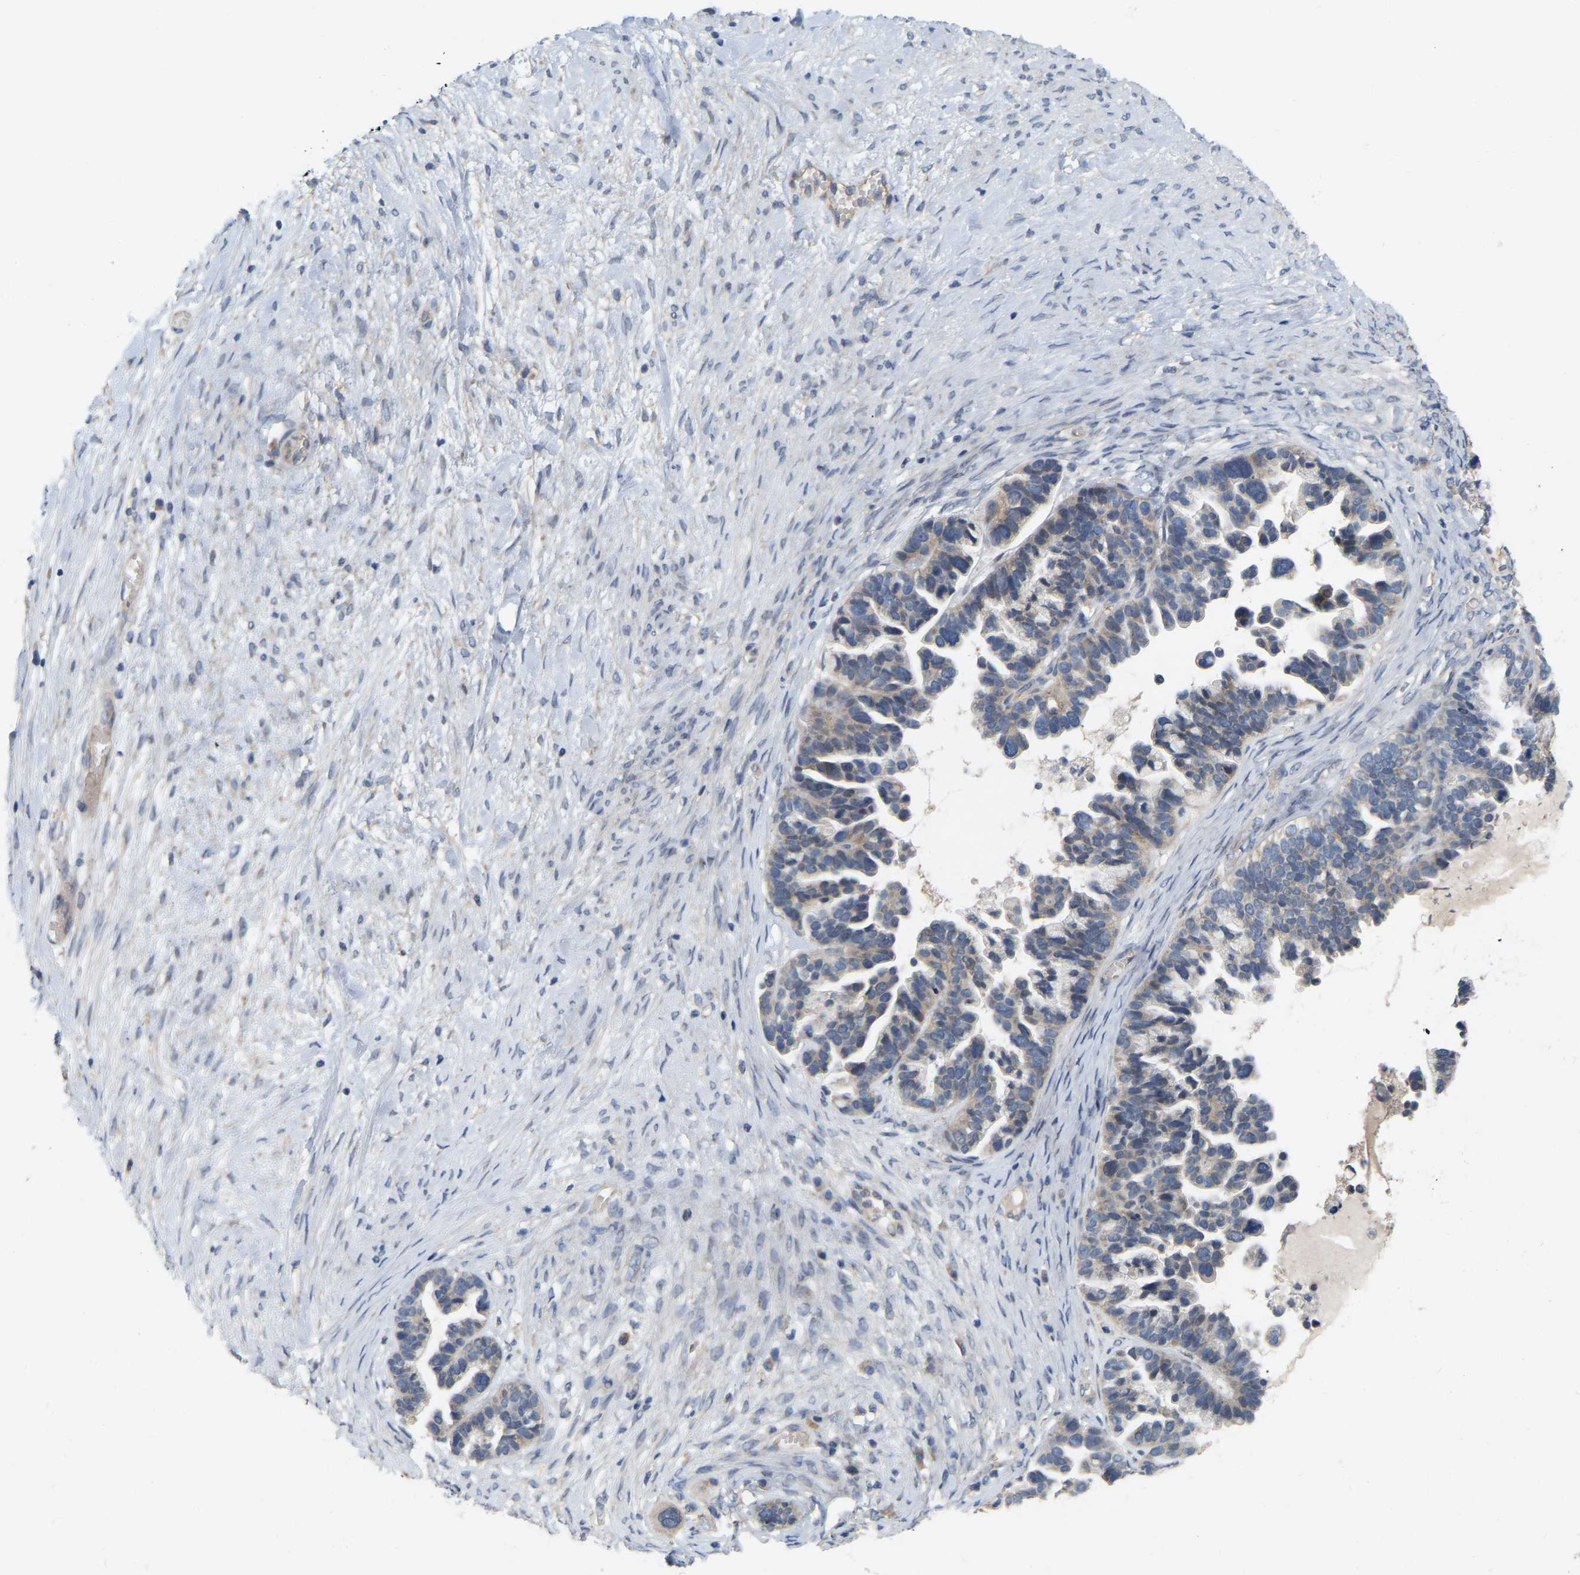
{"staining": {"intensity": "weak", "quantity": "25%-75%", "location": "cytoplasmic/membranous"}, "tissue": "ovarian cancer", "cell_type": "Tumor cells", "image_type": "cancer", "snomed": [{"axis": "morphology", "description": "Cystadenocarcinoma, serous, NOS"}, {"axis": "topography", "description": "Ovary"}], "caption": "Immunohistochemistry staining of ovarian cancer, which exhibits low levels of weak cytoplasmic/membranous staining in approximately 25%-75% of tumor cells indicating weak cytoplasmic/membranous protein positivity. The staining was performed using DAB (brown) for protein detection and nuclei were counterstained in hematoxylin (blue).", "gene": "SSH1", "patient": {"sex": "female", "age": 56}}